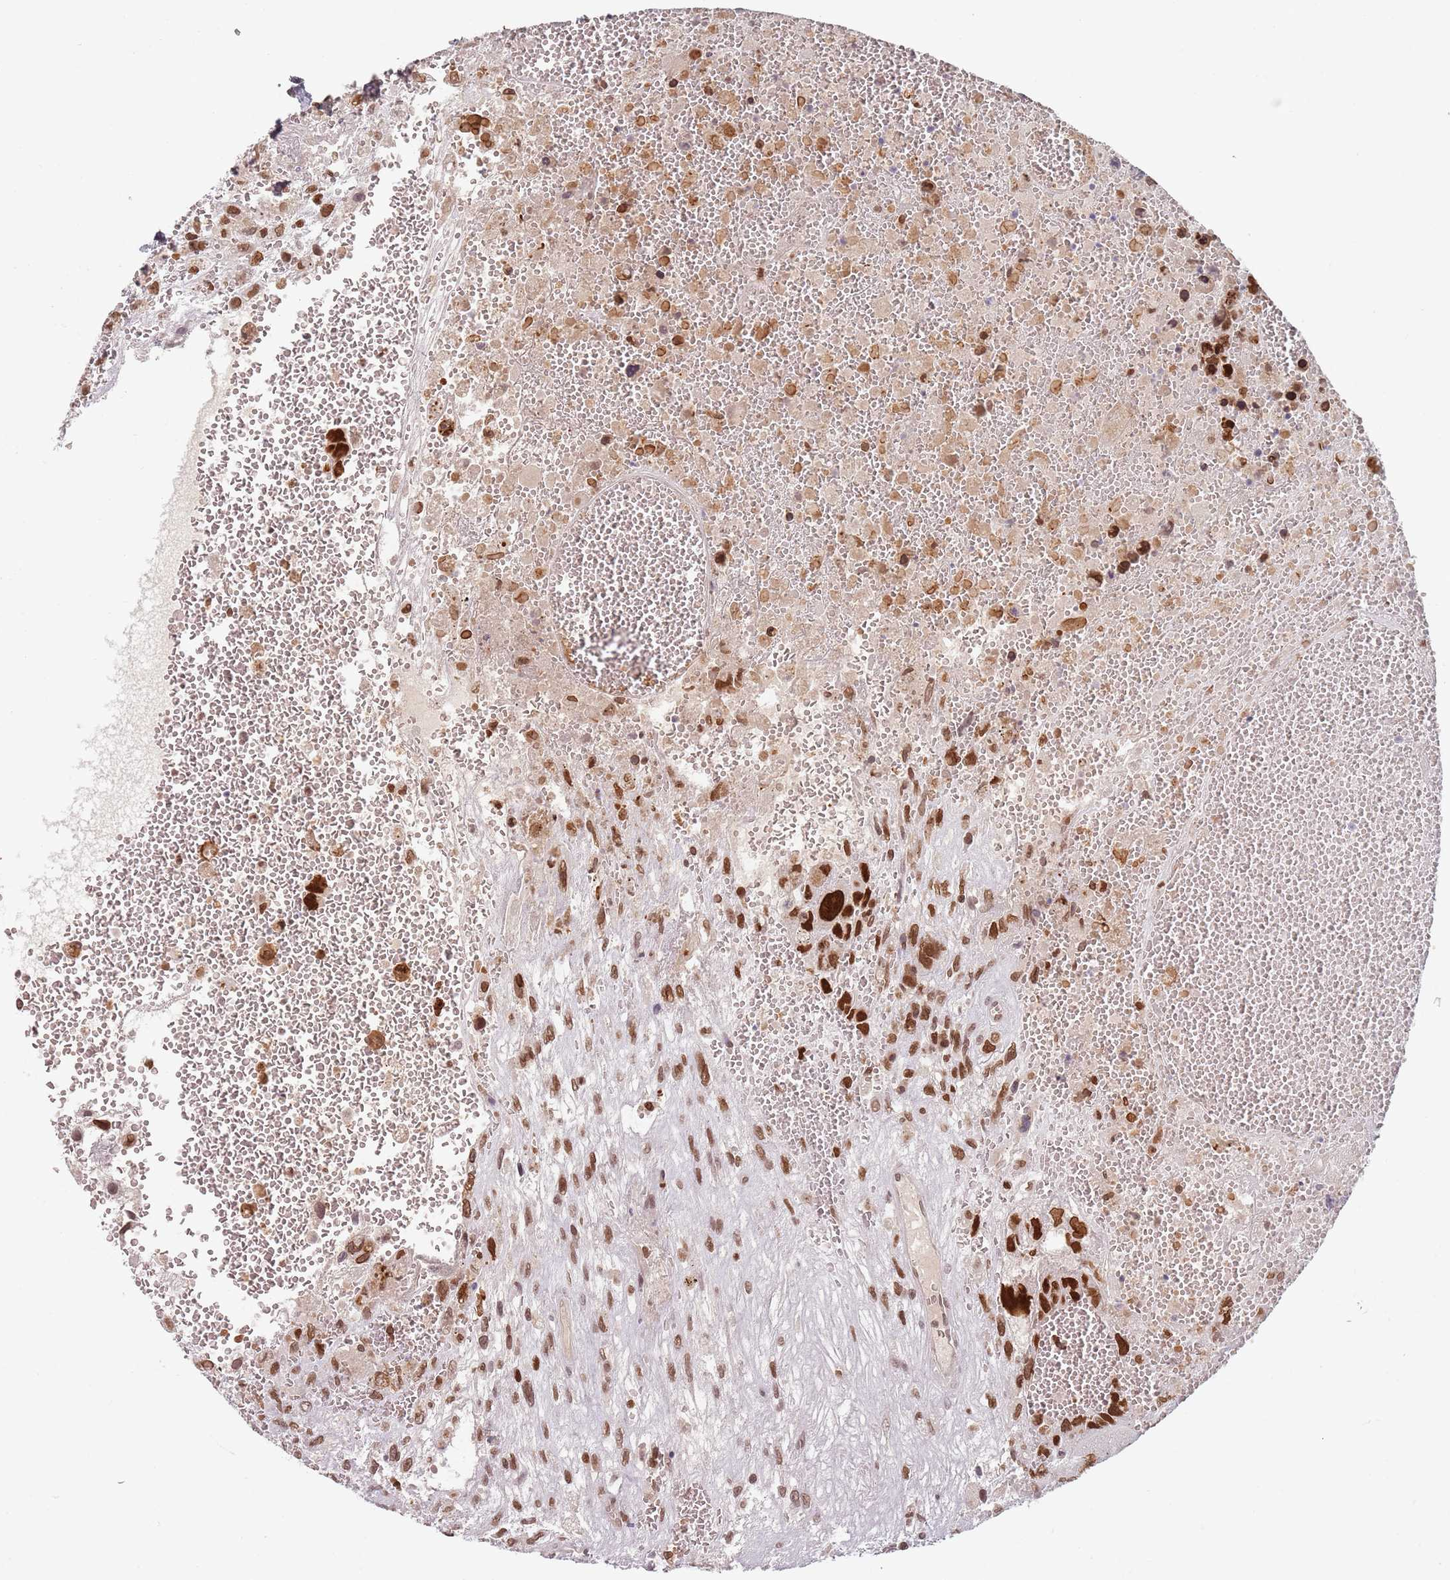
{"staining": {"intensity": "strong", "quantity": ">75%", "location": "nuclear"}, "tissue": "testis cancer", "cell_type": "Tumor cells", "image_type": "cancer", "snomed": [{"axis": "morphology", "description": "Carcinoma, Embryonal, NOS"}, {"axis": "topography", "description": "Testis"}], "caption": "The micrograph exhibits immunohistochemical staining of embryonal carcinoma (testis). There is strong nuclear staining is present in about >75% of tumor cells. Nuclei are stained in blue.", "gene": "NUP50", "patient": {"sex": "male", "age": 28}}